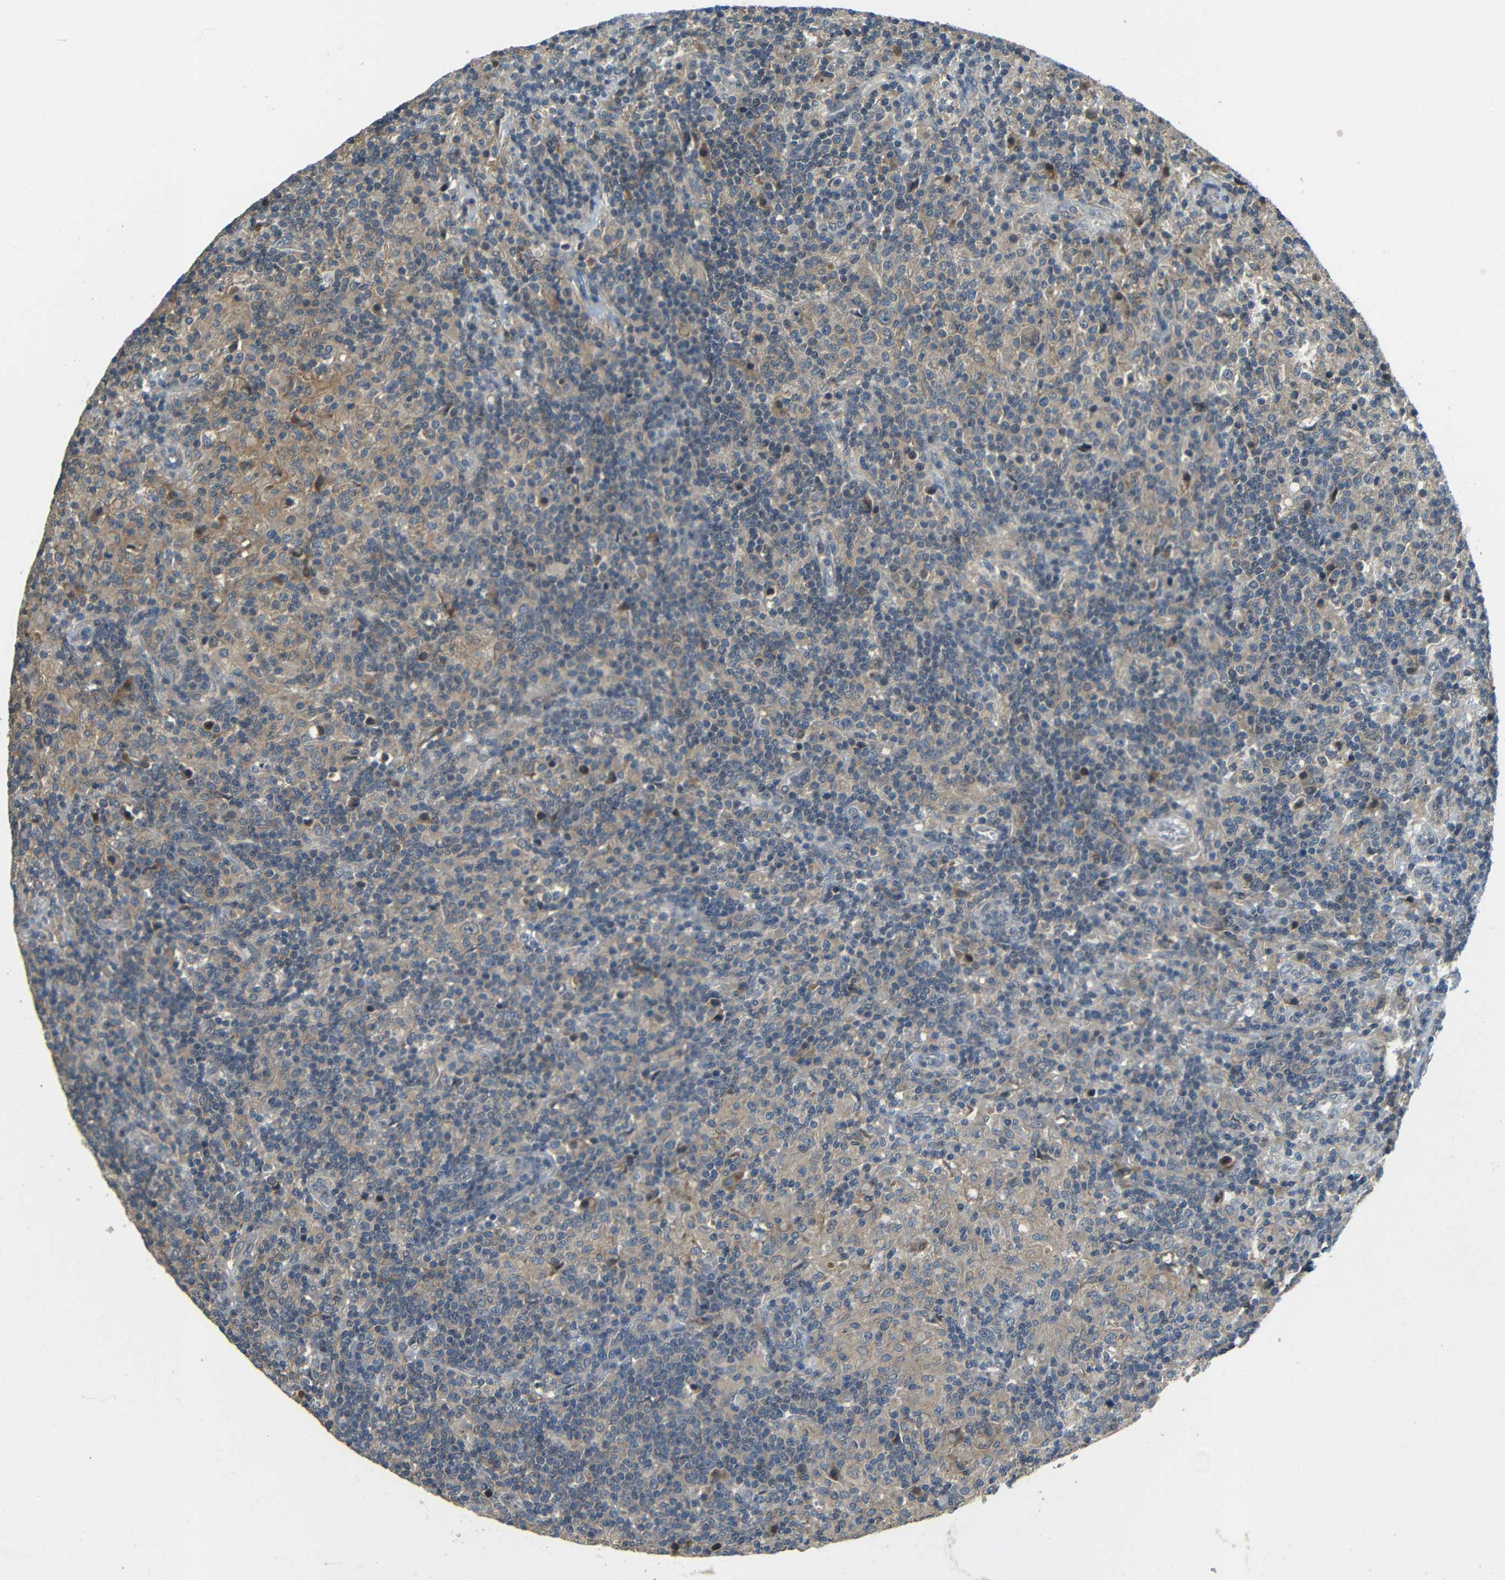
{"staining": {"intensity": "weak", "quantity": "25%-75%", "location": "cytoplasmic/membranous"}, "tissue": "lymphoma", "cell_type": "Tumor cells", "image_type": "cancer", "snomed": [{"axis": "morphology", "description": "Hodgkin's disease, NOS"}, {"axis": "topography", "description": "Lymph node"}], "caption": "IHC histopathology image of Hodgkin's disease stained for a protein (brown), which demonstrates low levels of weak cytoplasmic/membranous positivity in approximately 25%-75% of tumor cells.", "gene": "FNDC3A", "patient": {"sex": "male", "age": 70}}